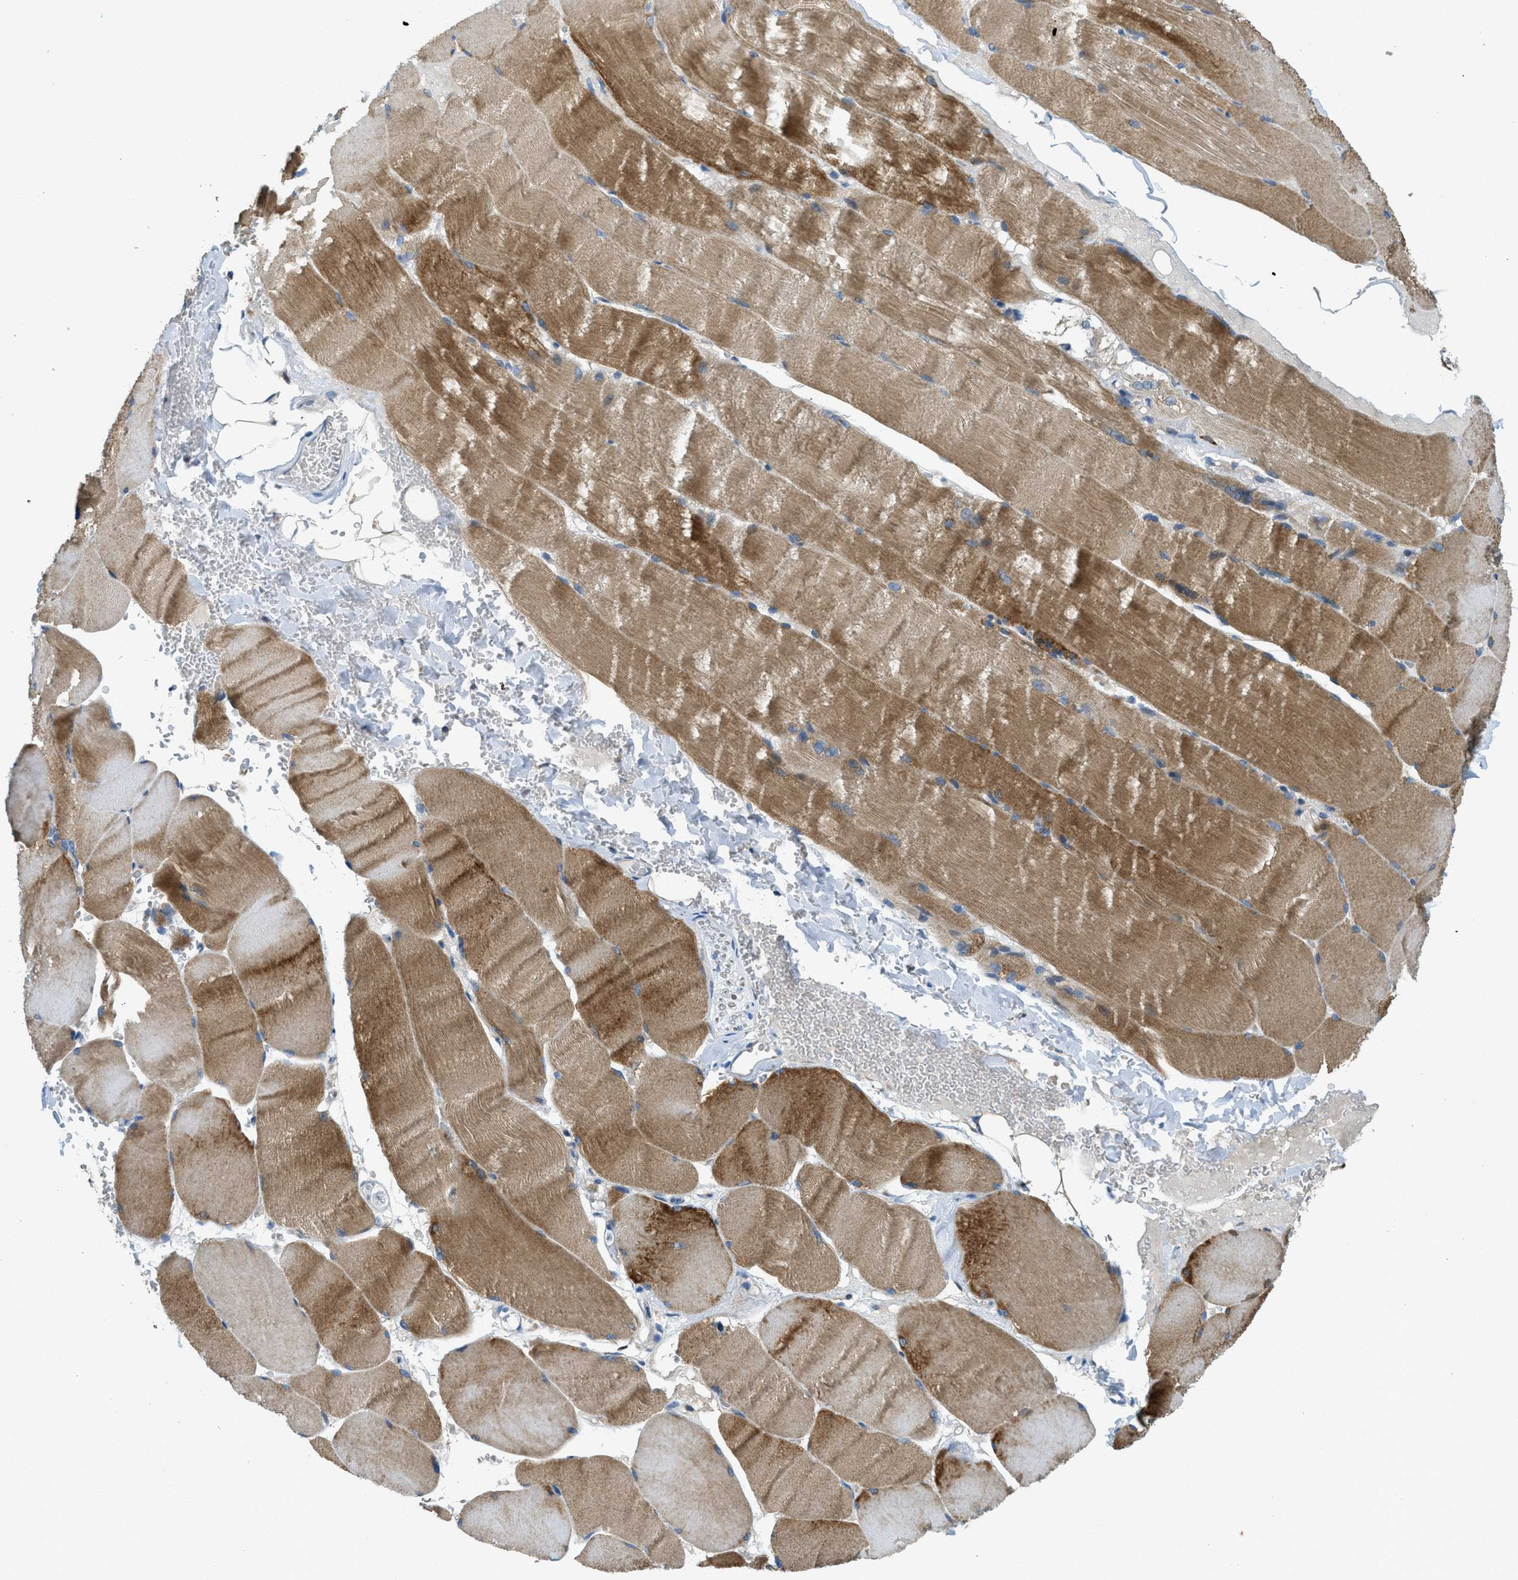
{"staining": {"intensity": "moderate", "quantity": ">75%", "location": "cytoplasmic/membranous"}, "tissue": "skeletal muscle", "cell_type": "Myocytes", "image_type": "normal", "snomed": [{"axis": "morphology", "description": "Normal tissue, NOS"}, {"axis": "topography", "description": "Skin"}, {"axis": "topography", "description": "Skeletal muscle"}], "caption": "Myocytes demonstrate moderate cytoplasmic/membranous expression in about >75% of cells in normal skeletal muscle.", "gene": "RFFL", "patient": {"sex": "male", "age": 83}}